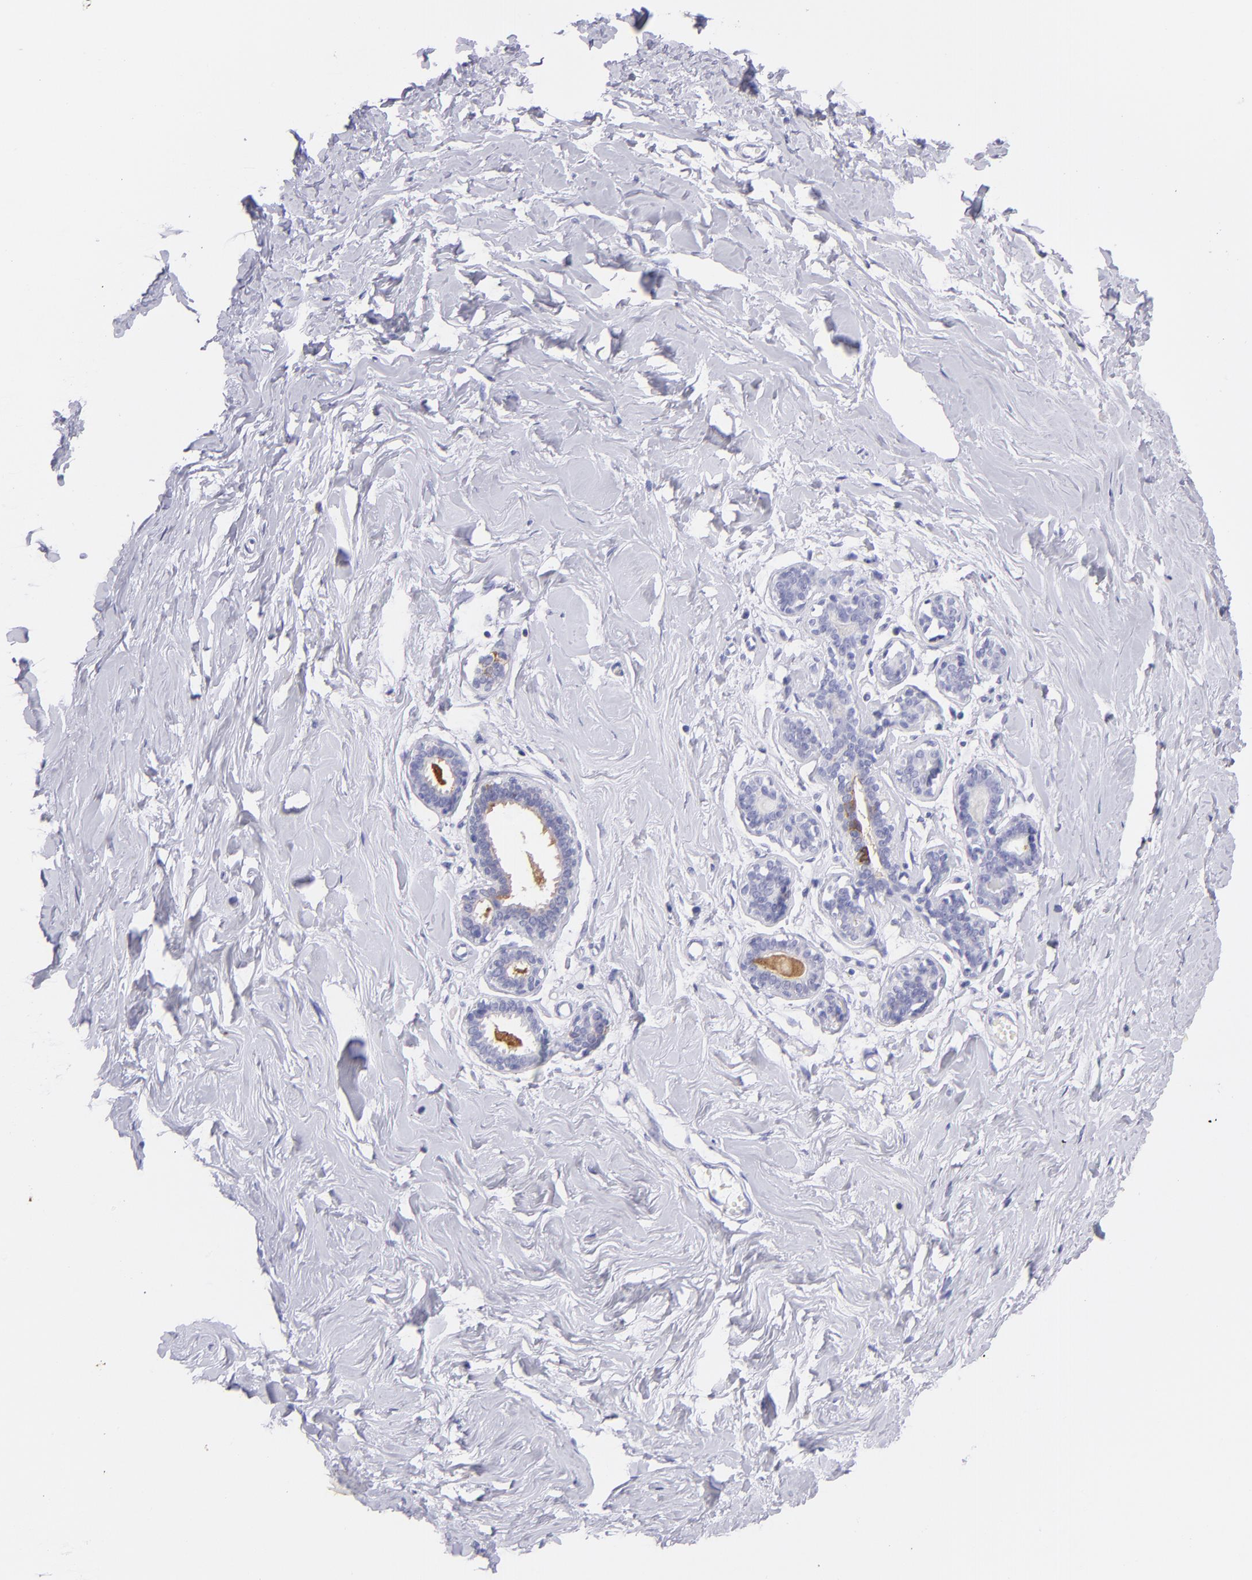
{"staining": {"intensity": "negative", "quantity": "none", "location": "none"}, "tissue": "breast", "cell_type": "Adipocytes", "image_type": "normal", "snomed": [{"axis": "morphology", "description": "Normal tissue, NOS"}, {"axis": "topography", "description": "Breast"}], "caption": "An immunohistochemistry (IHC) photomicrograph of benign breast is shown. There is no staining in adipocytes of breast. The staining was performed using DAB (3,3'-diaminobenzidine) to visualize the protein expression in brown, while the nuclei were stained in blue with hematoxylin (Magnification: 20x).", "gene": "PIP", "patient": {"sex": "female", "age": 23}}